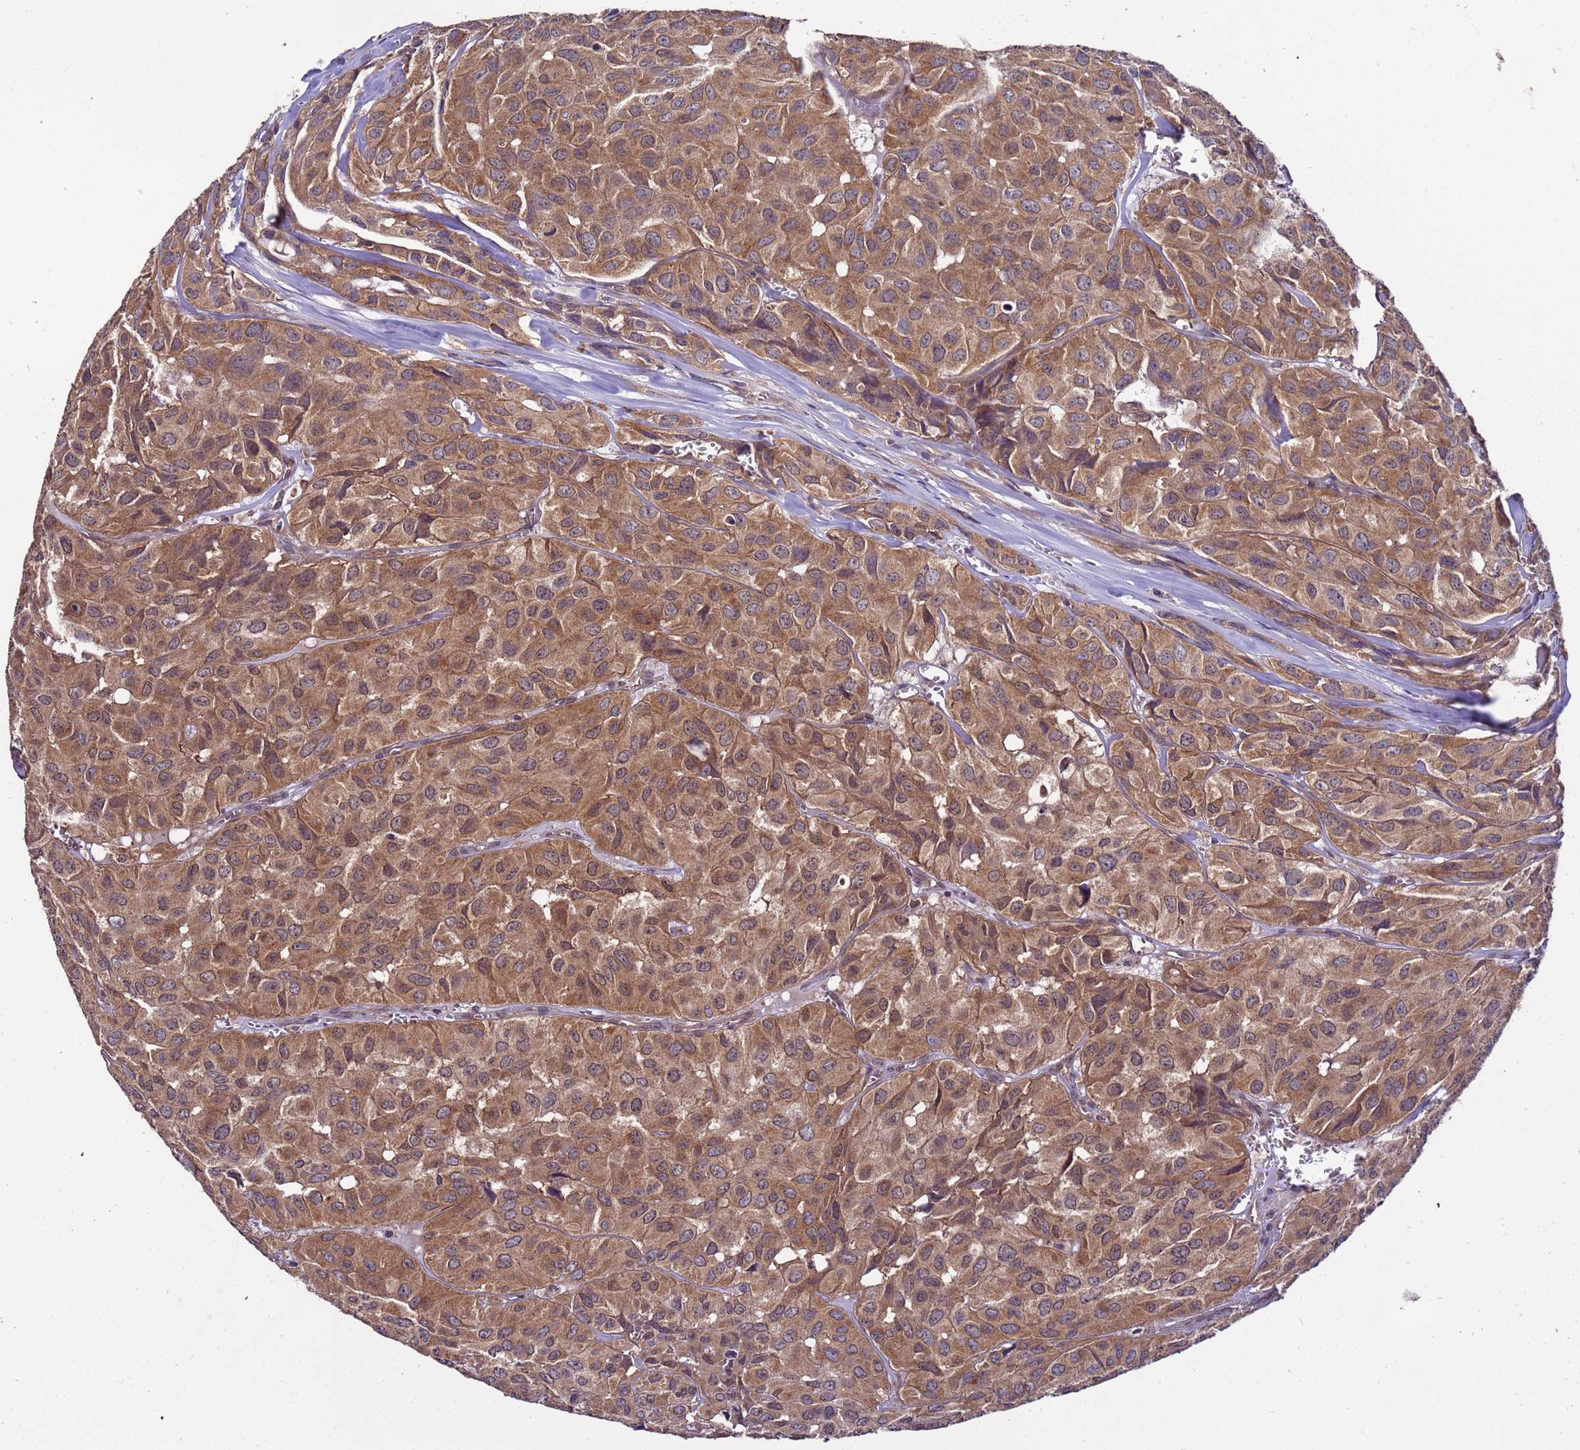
{"staining": {"intensity": "moderate", "quantity": ">75%", "location": "cytoplasmic/membranous"}, "tissue": "head and neck cancer", "cell_type": "Tumor cells", "image_type": "cancer", "snomed": [{"axis": "morphology", "description": "Adenocarcinoma, NOS"}, {"axis": "topography", "description": "Salivary gland, NOS"}, {"axis": "topography", "description": "Head-Neck"}], "caption": "Immunohistochemistry of head and neck cancer (adenocarcinoma) shows medium levels of moderate cytoplasmic/membranous staining in about >75% of tumor cells.", "gene": "GSPT2", "patient": {"sex": "female", "age": 76}}